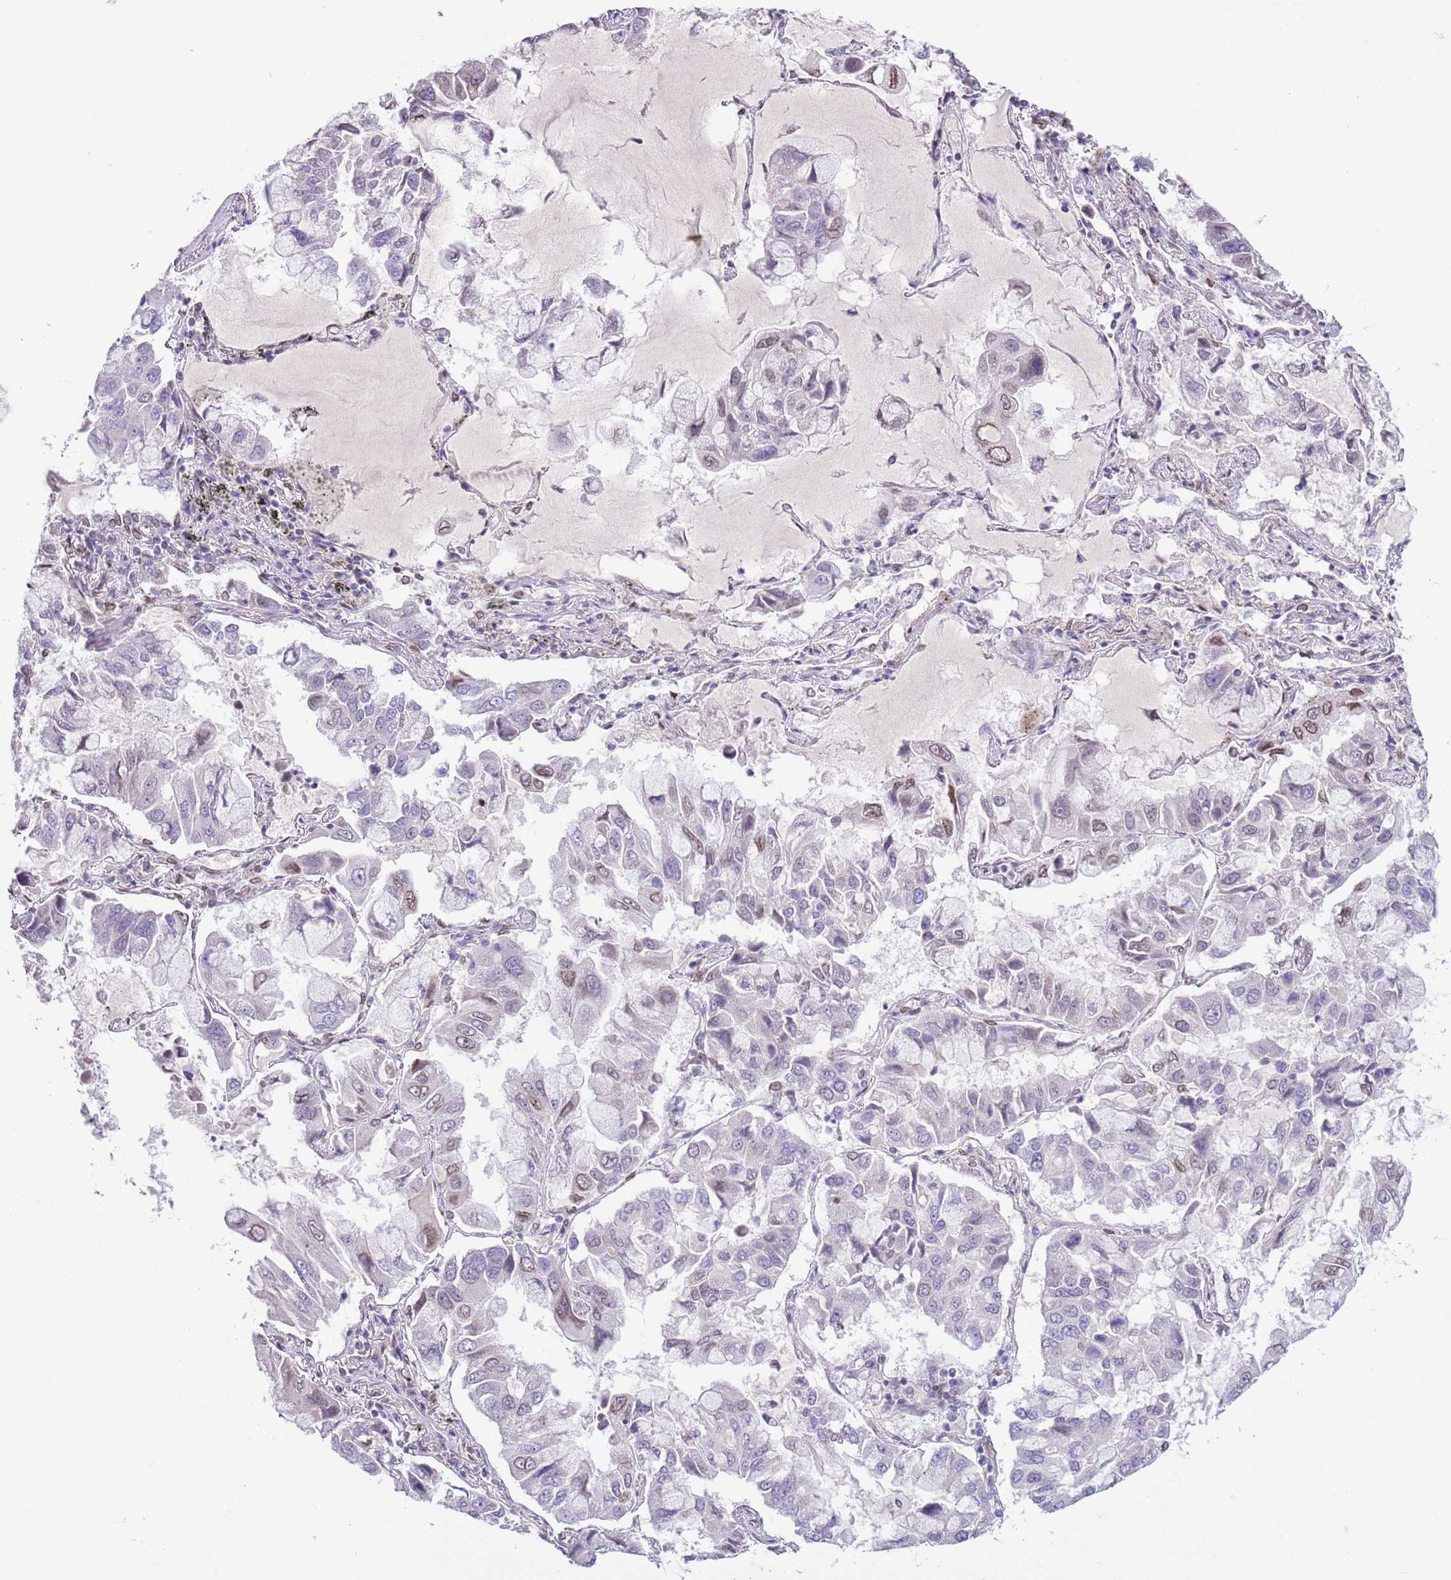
{"staining": {"intensity": "weak", "quantity": "<25%", "location": "nuclear"}, "tissue": "lung cancer", "cell_type": "Tumor cells", "image_type": "cancer", "snomed": [{"axis": "morphology", "description": "Adenocarcinoma, NOS"}, {"axis": "topography", "description": "Lung"}], "caption": "Tumor cells show no significant staining in lung adenocarcinoma.", "gene": "ZGLP1", "patient": {"sex": "male", "age": 64}}